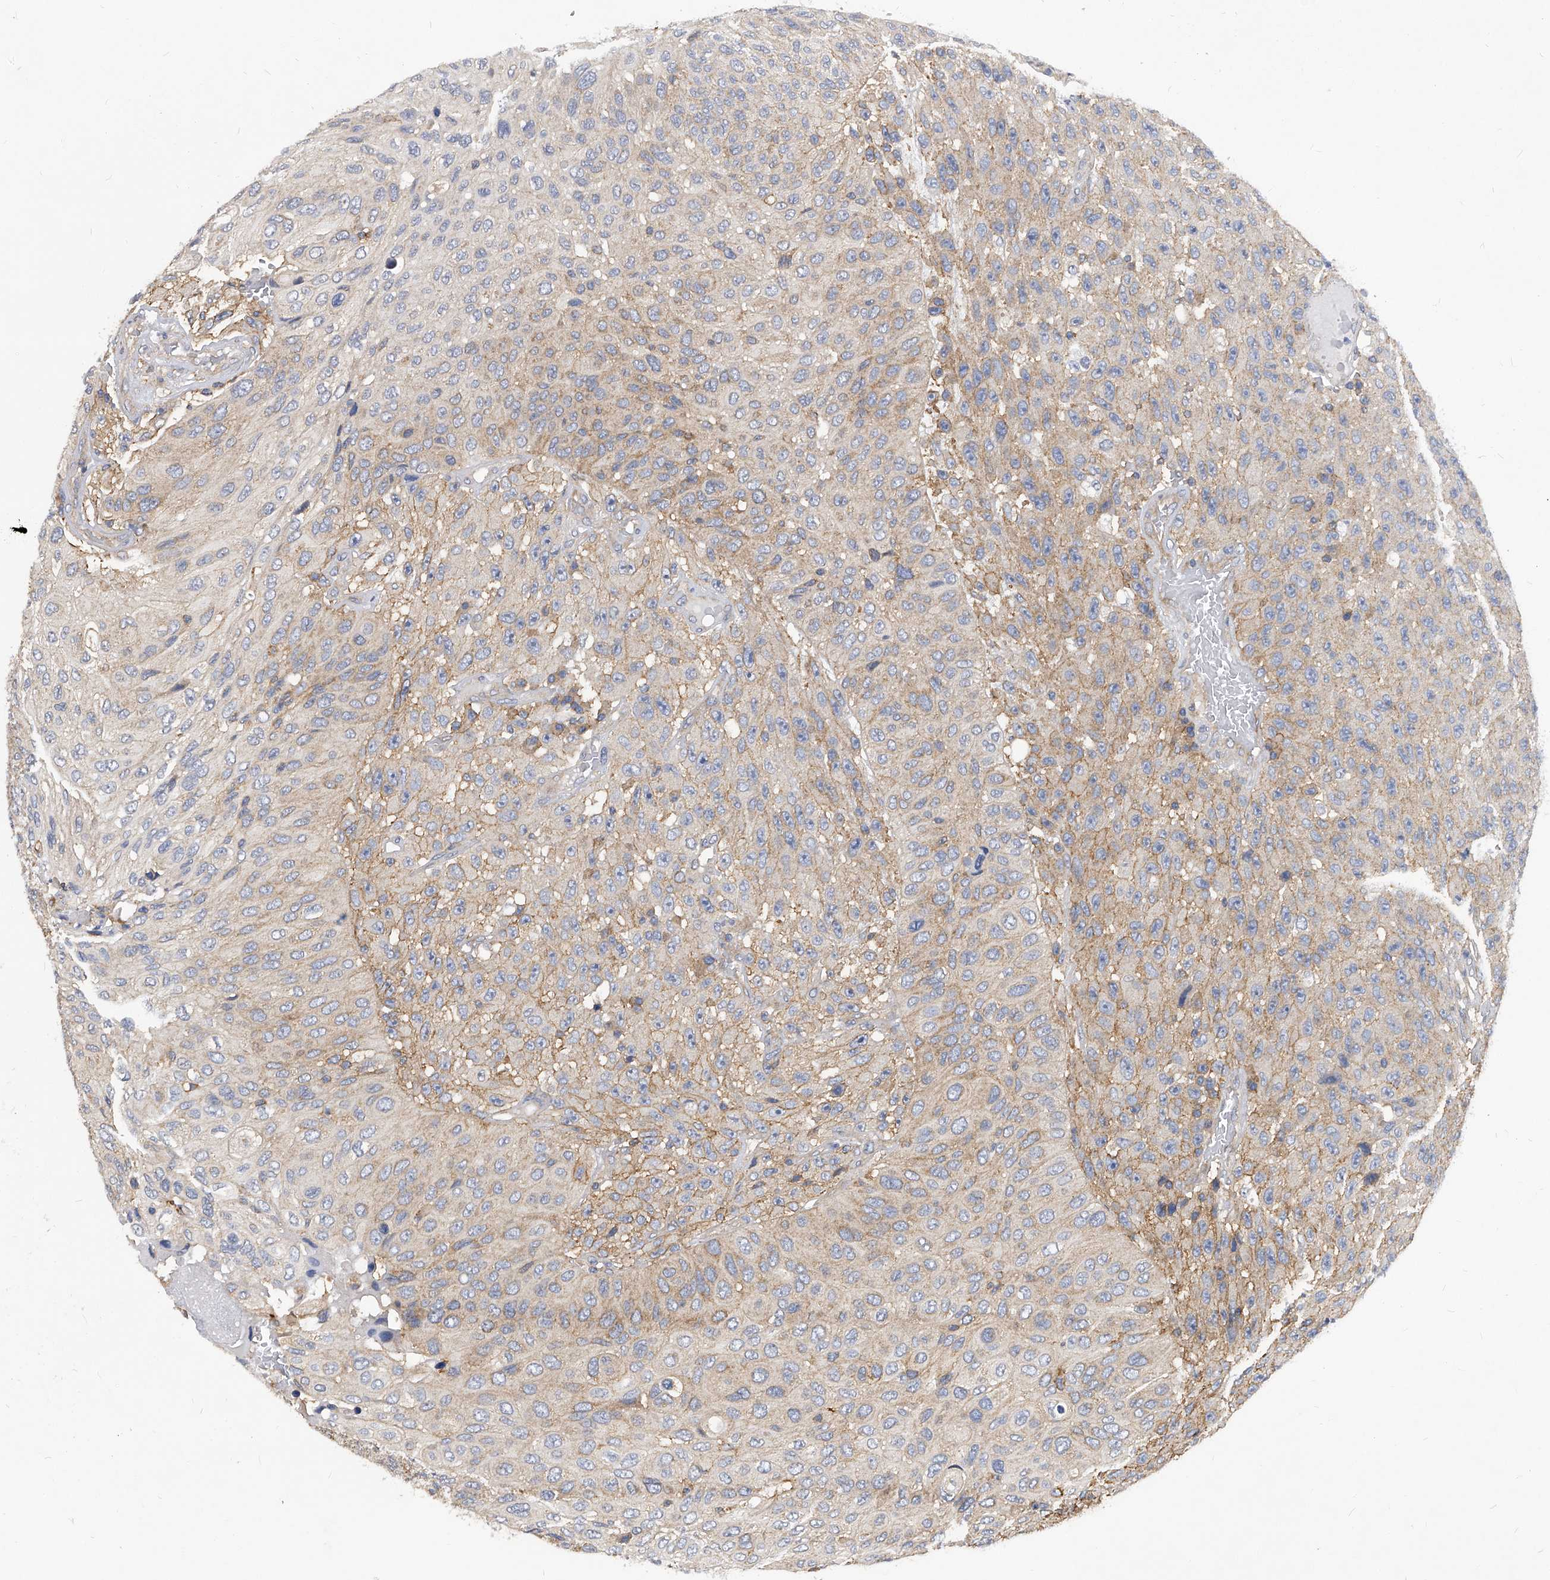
{"staining": {"intensity": "moderate", "quantity": "<25%", "location": "cytoplasmic/membranous"}, "tissue": "urothelial cancer", "cell_type": "Tumor cells", "image_type": "cancer", "snomed": [{"axis": "morphology", "description": "Urothelial carcinoma, High grade"}, {"axis": "topography", "description": "Urinary bladder"}], "caption": "Immunohistochemistry staining of urothelial cancer, which shows low levels of moderate cytoplasmic/membranous positivity in approximately <25% of tumor cells indicating moderate cytoplasmic/membranous protein staining. The staining was performed using DAB (brown) for protein detection and nuclei were counterstained in hematoxylin (blue).", "gene": "ATG5", "patient": {"sex": "male", "age": 66}}